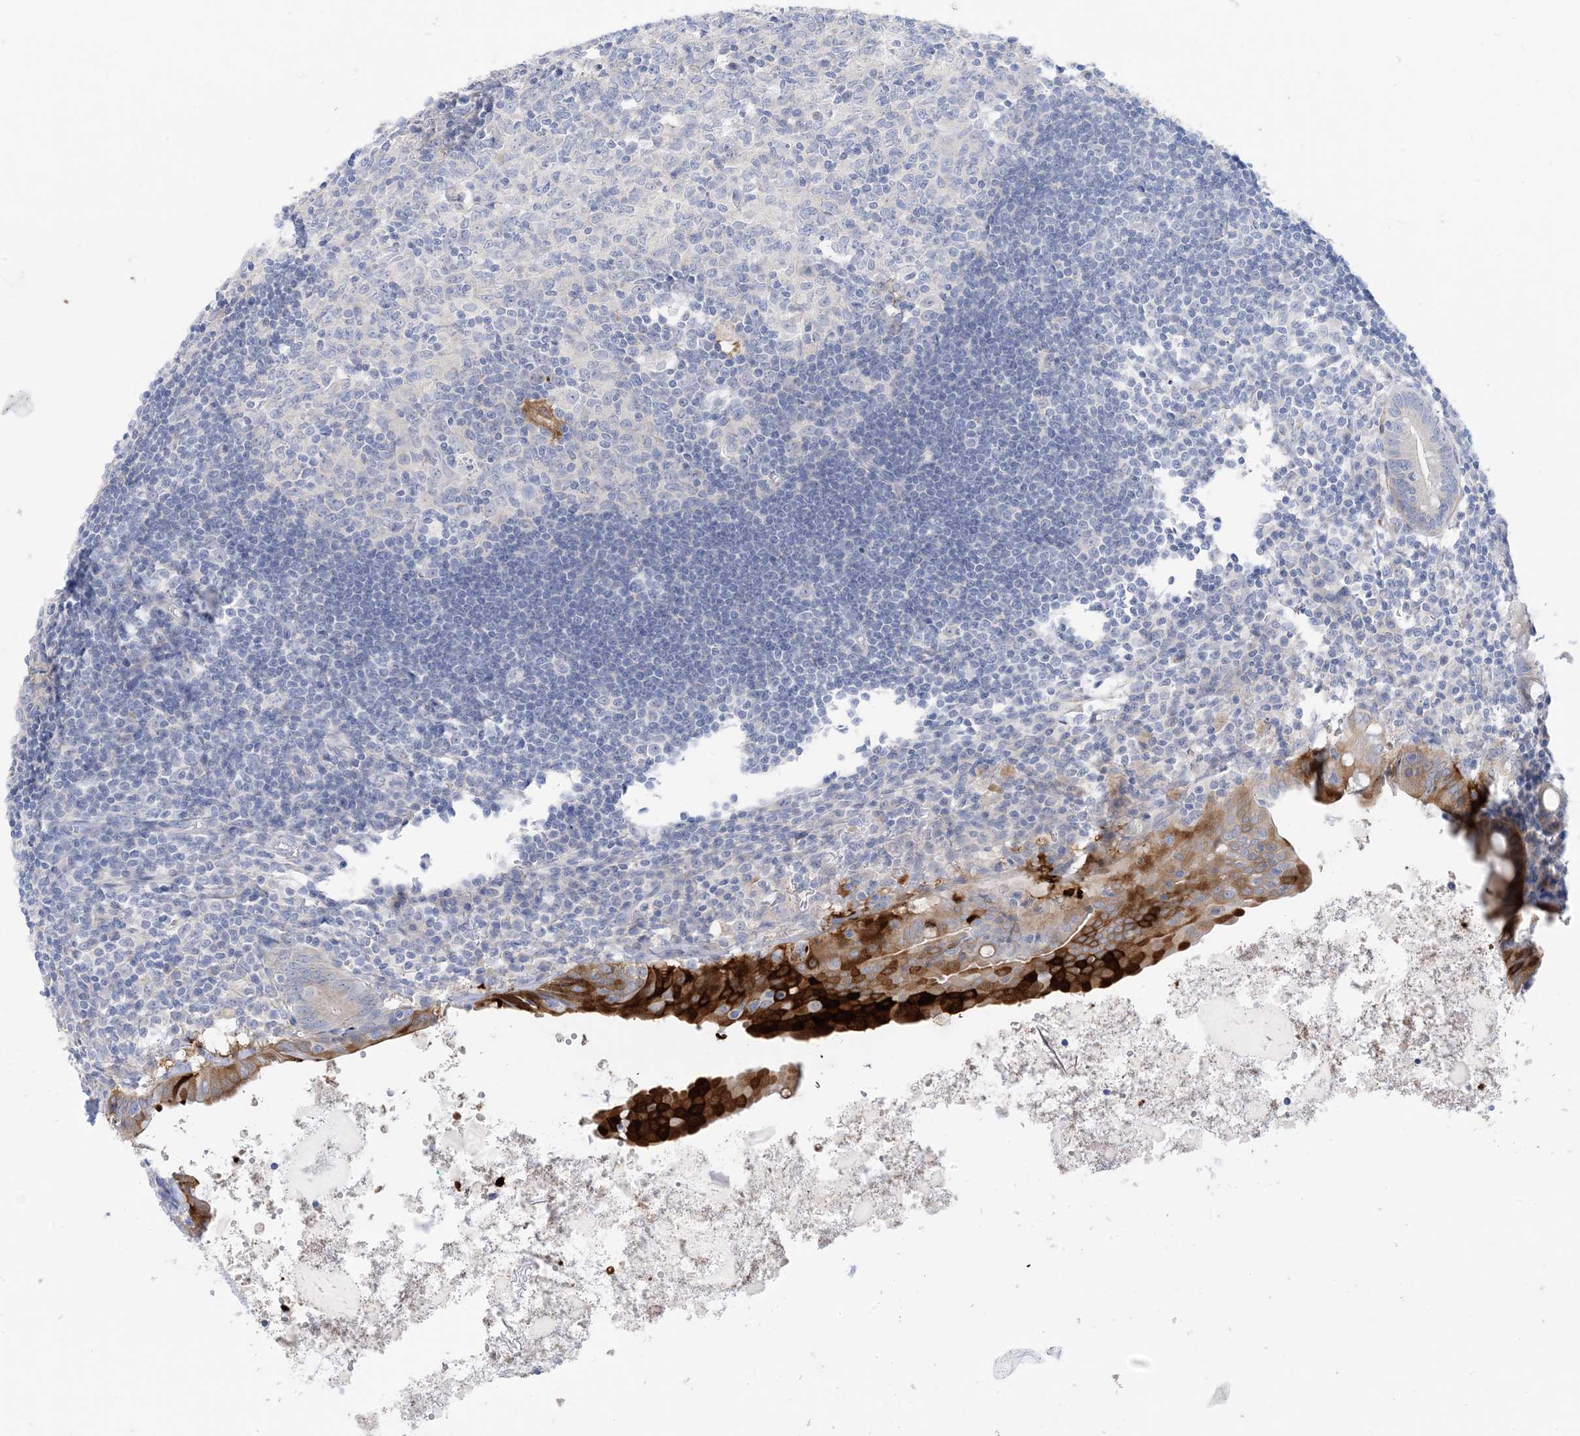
{"staining": {"intensity": "strong", "quantity": "25%-75%", "location": "cytoplasmic/membranous"}, "tissue": "appendix", "cell_type": "Glandular cells", "image_type": "normal", "snomed": [{"axis": "morphology", "description": "Normal tissue, NOS"}, {"axis": "topography", "description": "Appendix"}], "caption": "This image displays unremarkable appendix stained with IHC to label a protein in brown. The cytoplasmic/membranous of glandular cells show strong positivity for the protein. Nuclei are counter-stained blue.", "gene": "MARS2", "patient": {"sex": "female", "age": 54}}